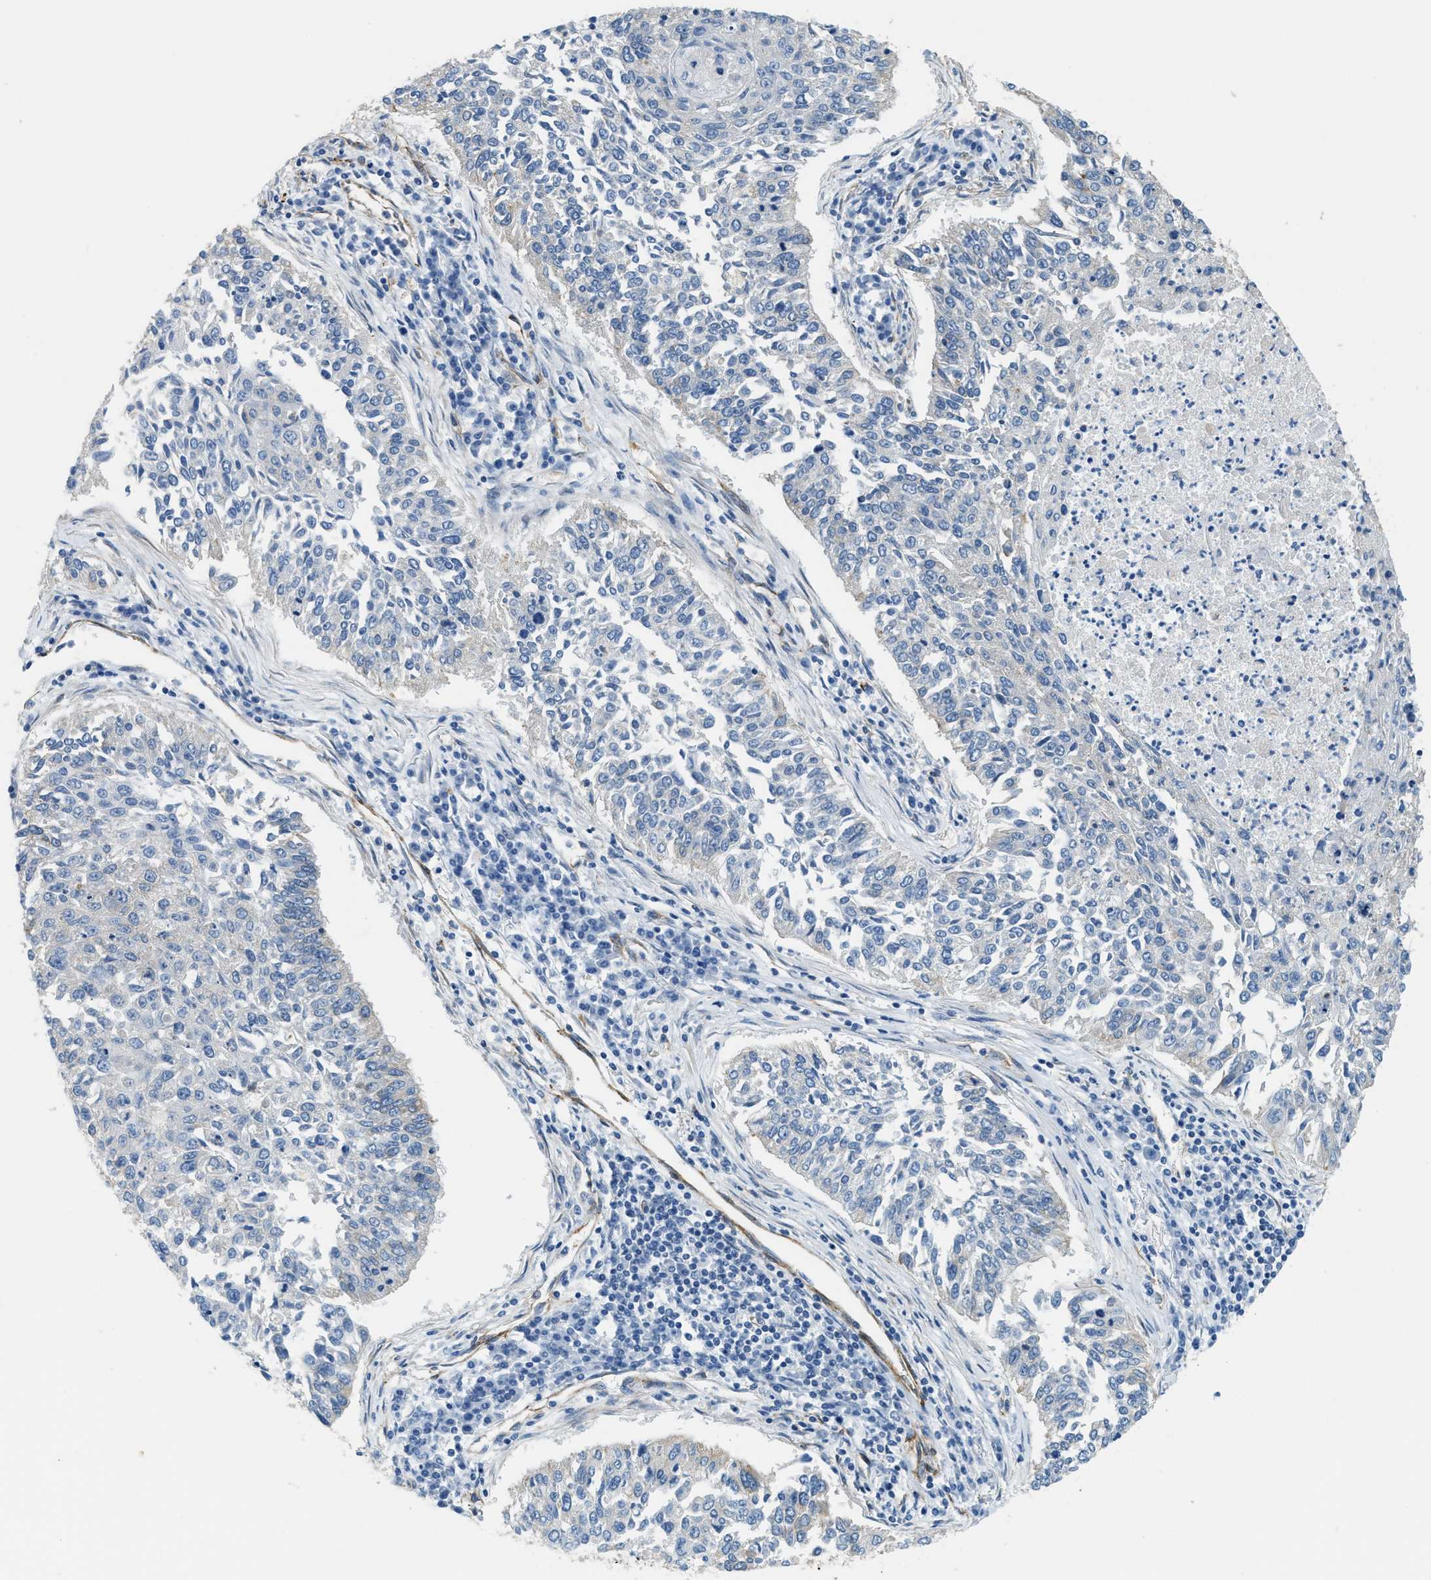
{"staining": {"intensity": "negative", "quantity": "none", "location": "none"}, "tissue": "lung cancer", "cell_type": "Tumor cells", "image_type": "cancer", "snomed": [{"axis": "morphology", "description": "Normal tissue, NOS"}, {"axis": "morphology", "description": "Squamous cell carcinoma, NOS"}, {"axis": "topography", "description": "Cartilage tissue"}, {"axis": "topography", "description": "Bronchus"}, {"axis": "topography", "description": "Lung"}], "caption": "DAB (3,3'-diaminobenzidine) immunohistochemical staining of human lung squamous cell carcinoma exhibits no significant staining in tumor cells.", "gene": "TMEM43", "patient": {"sex": "female", "age": 49}}